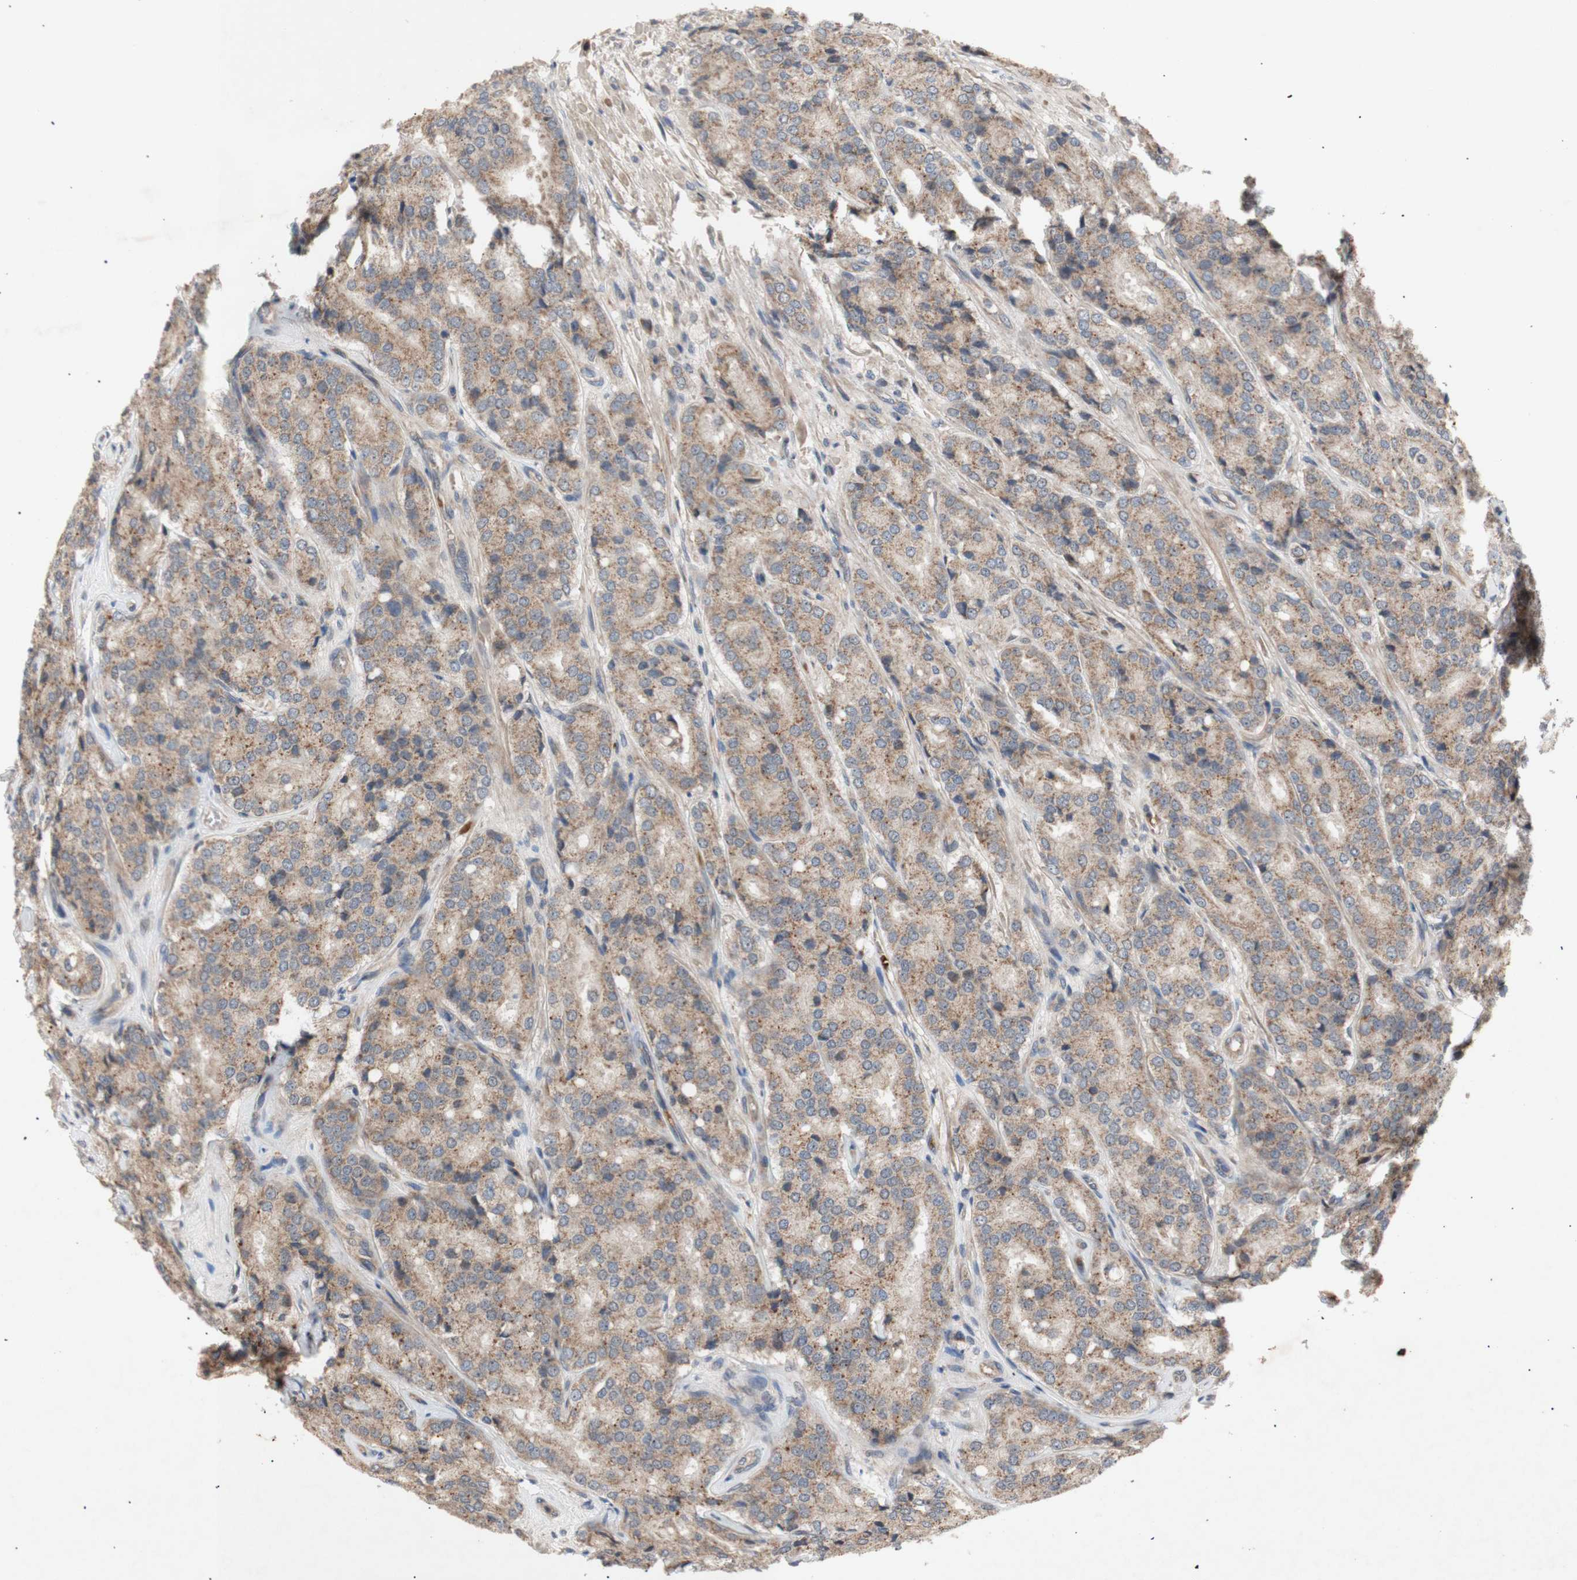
{"staining": {"intensity": "weak", "quantity": ">75%", "location": "cytoplasmic/membranous"}, "tissue": "prostate cancer", "cell_type": "Tumor cells", "image_type": "cancer", "snomed": [{"axis": "morphology", "description": "Adenocarcinoma, High grade"}, {"axis": "topography", "description": "Prostate"}], "caption": "Prostate cancer stained with a protein marker demonstrates weak staining in tumor cells.", "gene": "PKN1", "patient": {"sex": "male", "age": 65}}